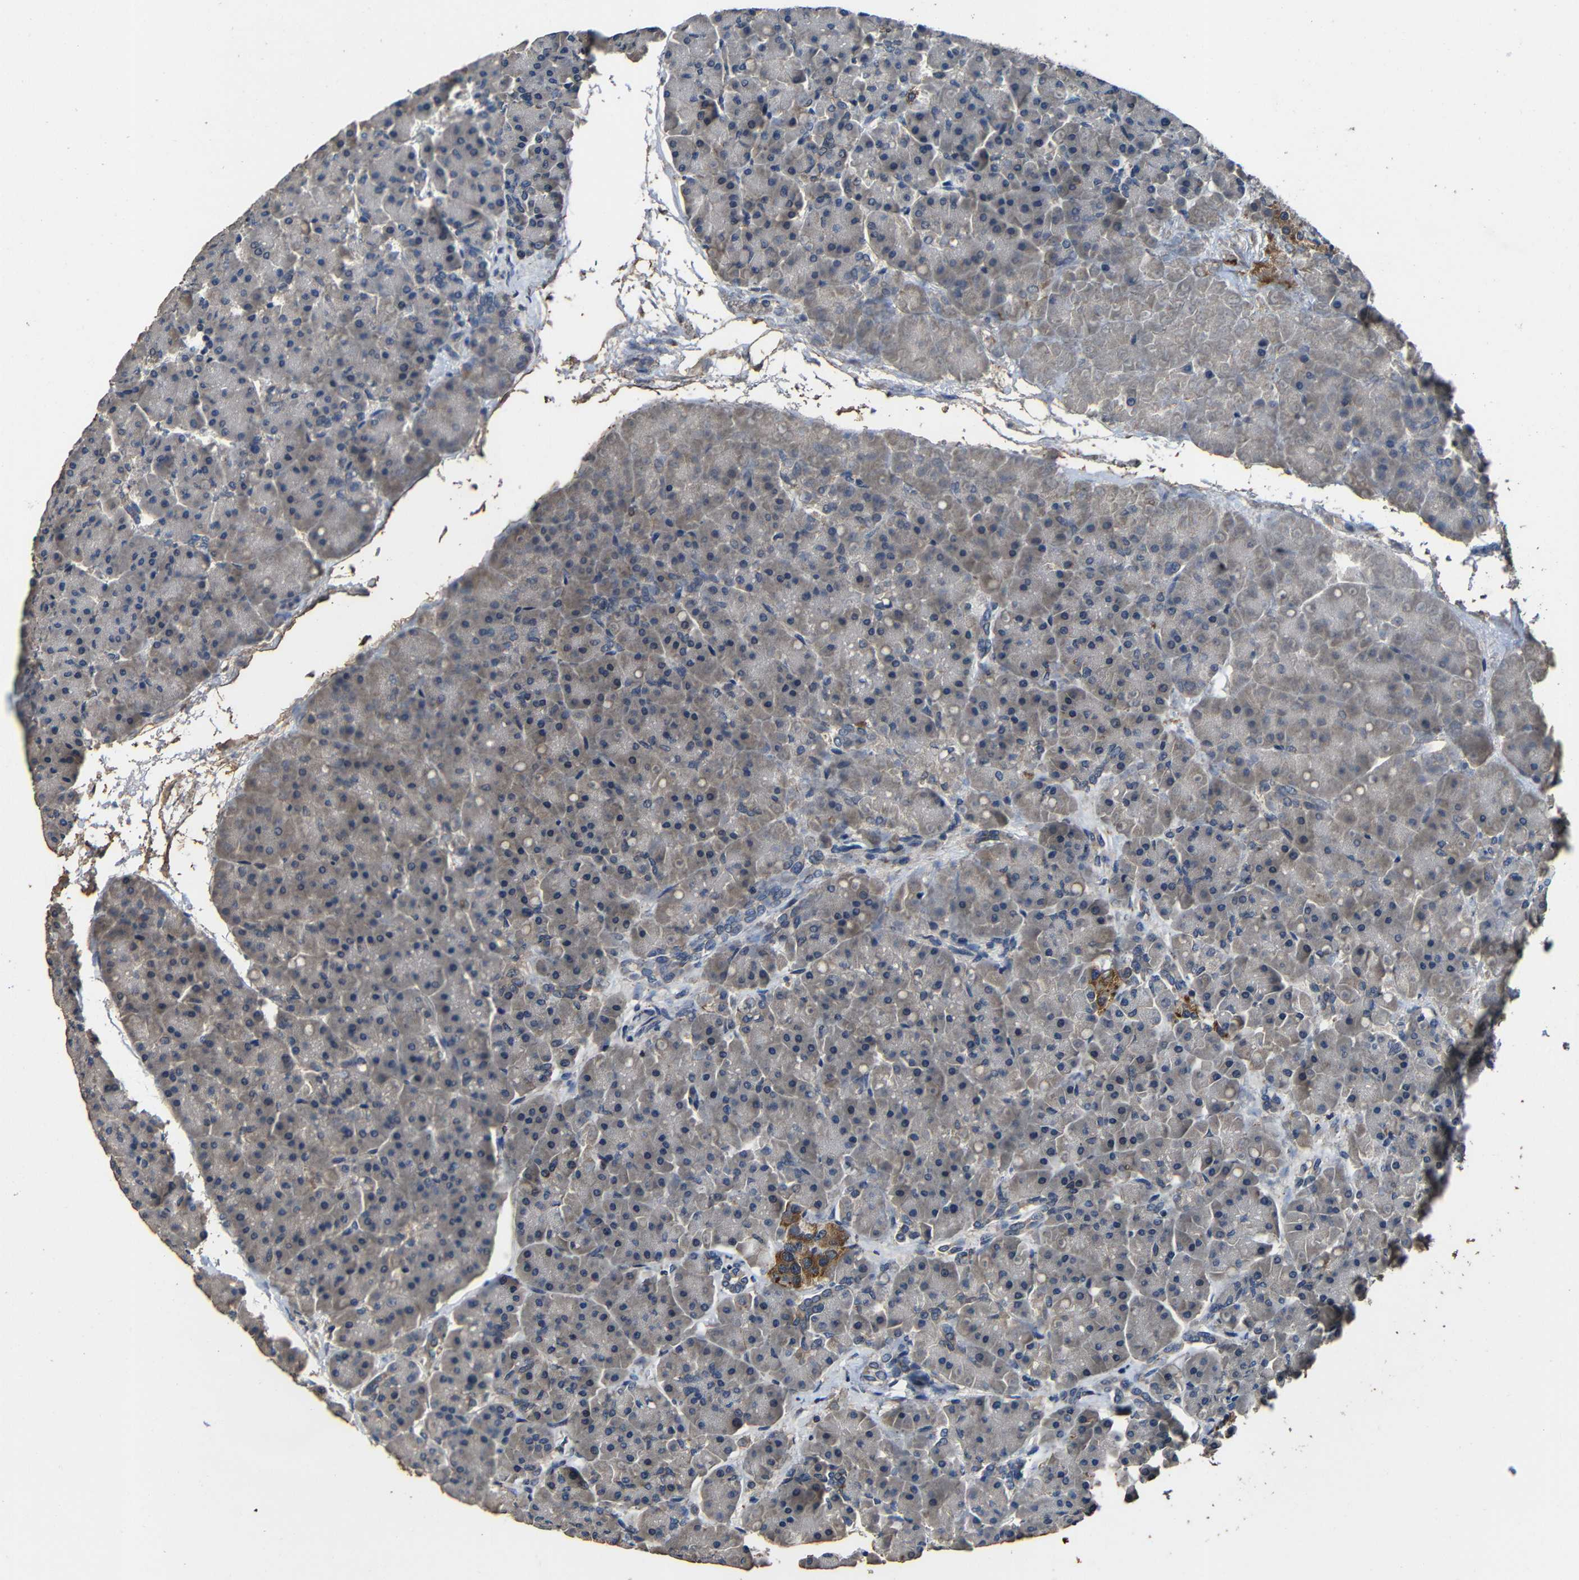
{"staining": {"intensity": "weak", "quantity": "<25%", "location": "cytoplasmic/membranous"}, "tissue": "pancreas", "cell_type": "Exocrine glandular cells", "image_type": "normal", "snomed": [{"axis": "morphology", "description": "Normal tissue, NOS"}, {"axis": "topography", "description": "Pancreas"}], "caption": "Pancreas stained for a protein using immunohistochemistry displays no expression exocrine glandular cells.", "gene": "C6orf89", "patient": {"sex": "female", "age": 70}}